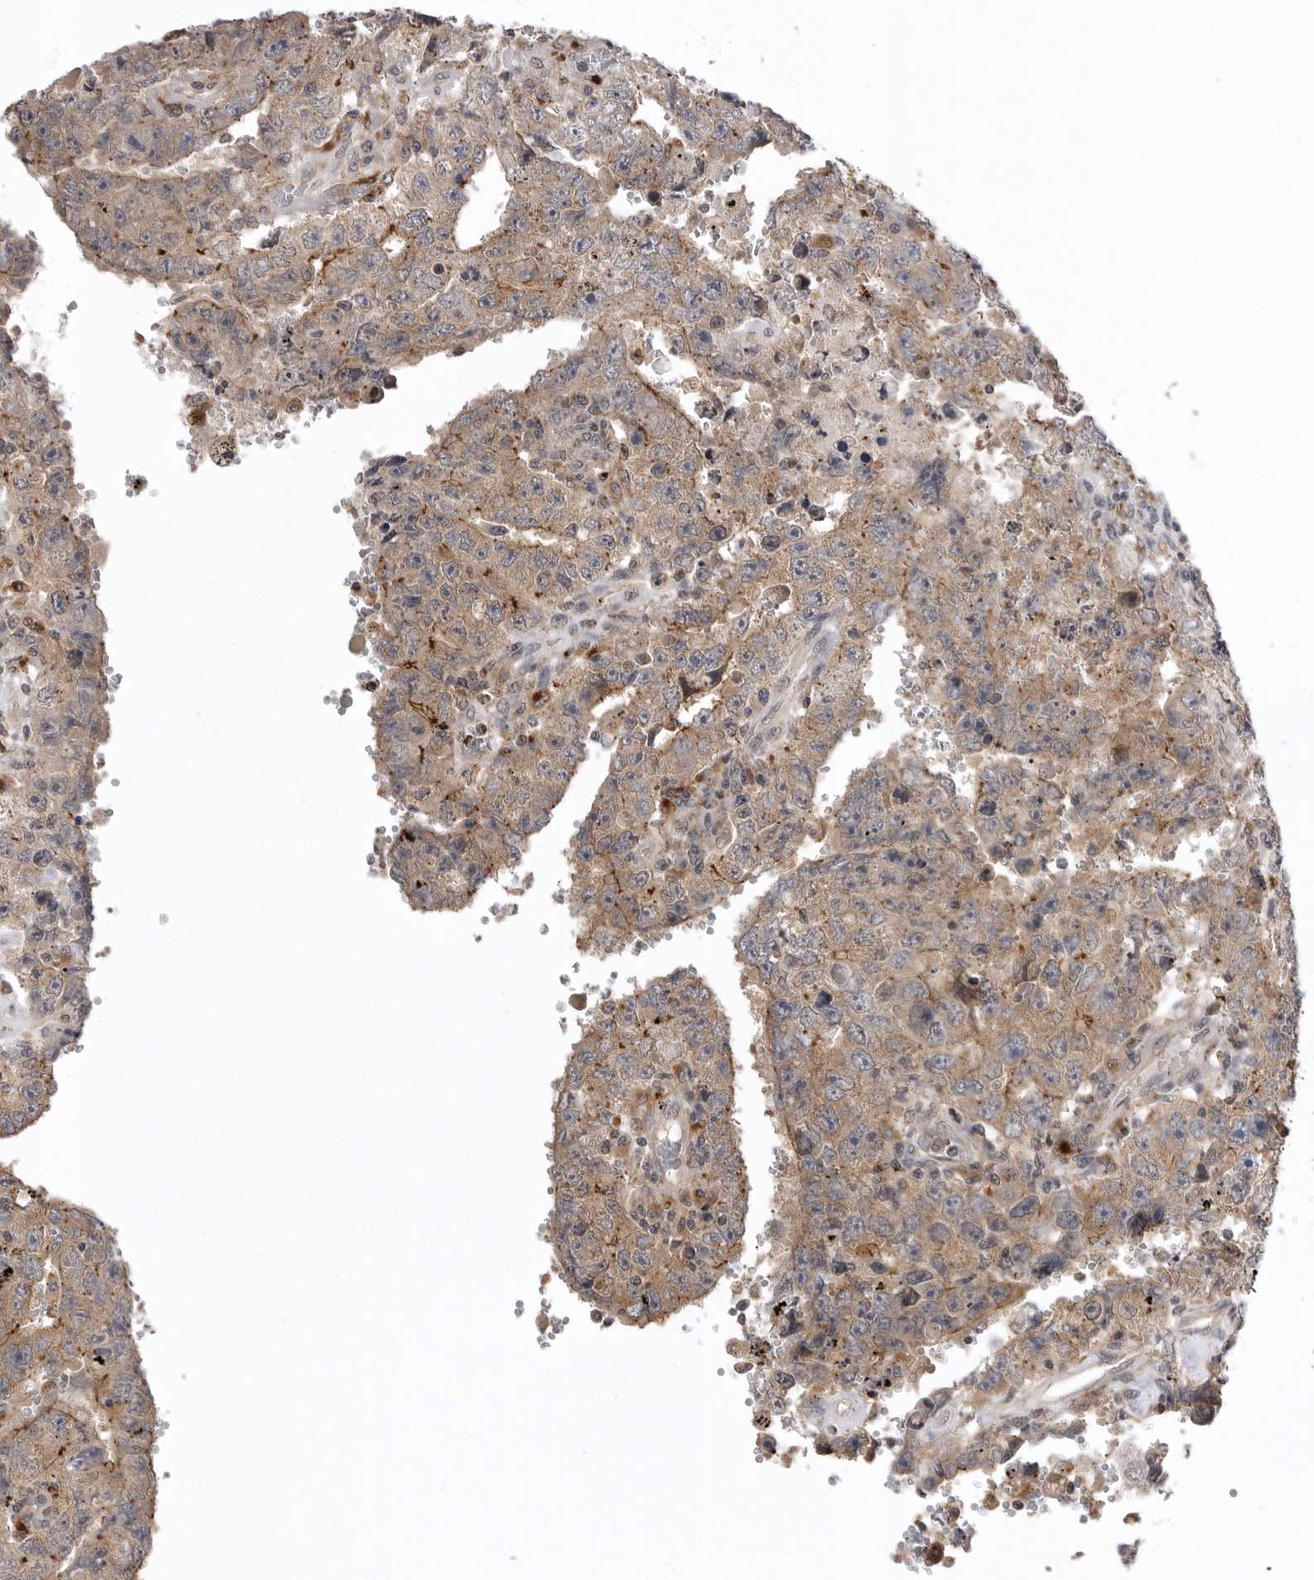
{"staining": {"intensity": "moderate", "quantity": "25%-75%", "location": "cytoplasmic/membranous"}, "tissue": "testis cancer", "cell_type": "Tumor cells", "image_type": "cancer", "snomed": [{"axis": "morphology", "description": "Carcinoma, Embryonal, NOS"}, {"axis": "topography", "description": "Testis"}], "caption": "Moderate cytoplasmic/membranous positivity for a protein is seen in approximately 25%-75% of tumor cells of testis cancer using immunohistochemistry (IHC).", "gene": "AOAH", "patient": {"sex": "male", "age": 26}}